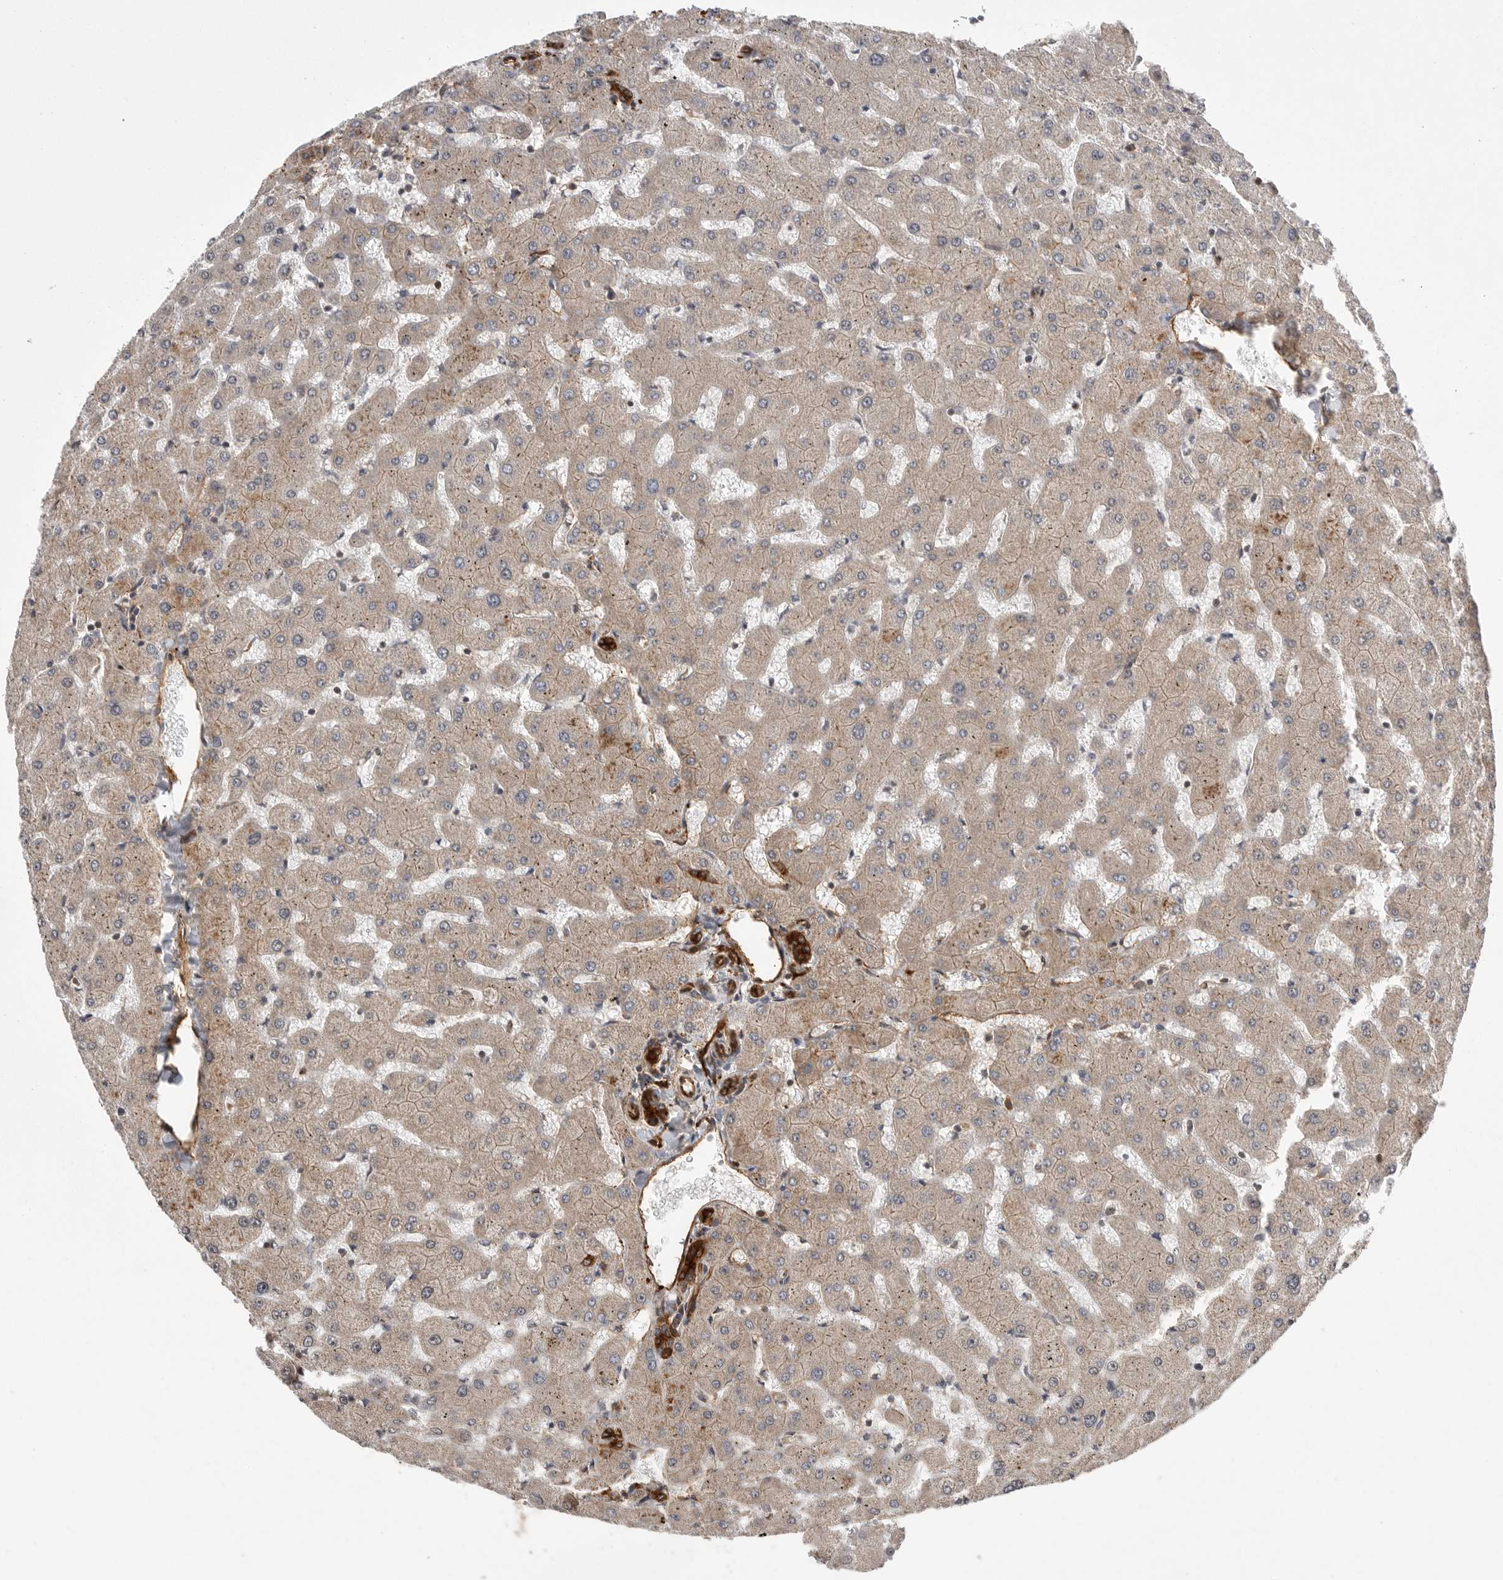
{"staining": {"intensity": "strong", "quantity": ">75%", "location": "cytoplasmic/membranous"}, "tissue": "liver", "cell_type": "Cholangiocytes", "image_type": "normal", "snomed": [{"axis": "morphology", "description": "Normal tissue, NOS"}, {"axis": "topography", "description": "Liver"}], "caption": "A high amount of strong cytoplasmic/membranous expression is seen in approximately >75% of cholangiocytes in unremarkable liver. (DAB IHC, brown staining for protein, blue staining for nuclei).", "gene": "NECTIN1", "patient": {"sex": "female", "age": 63}}